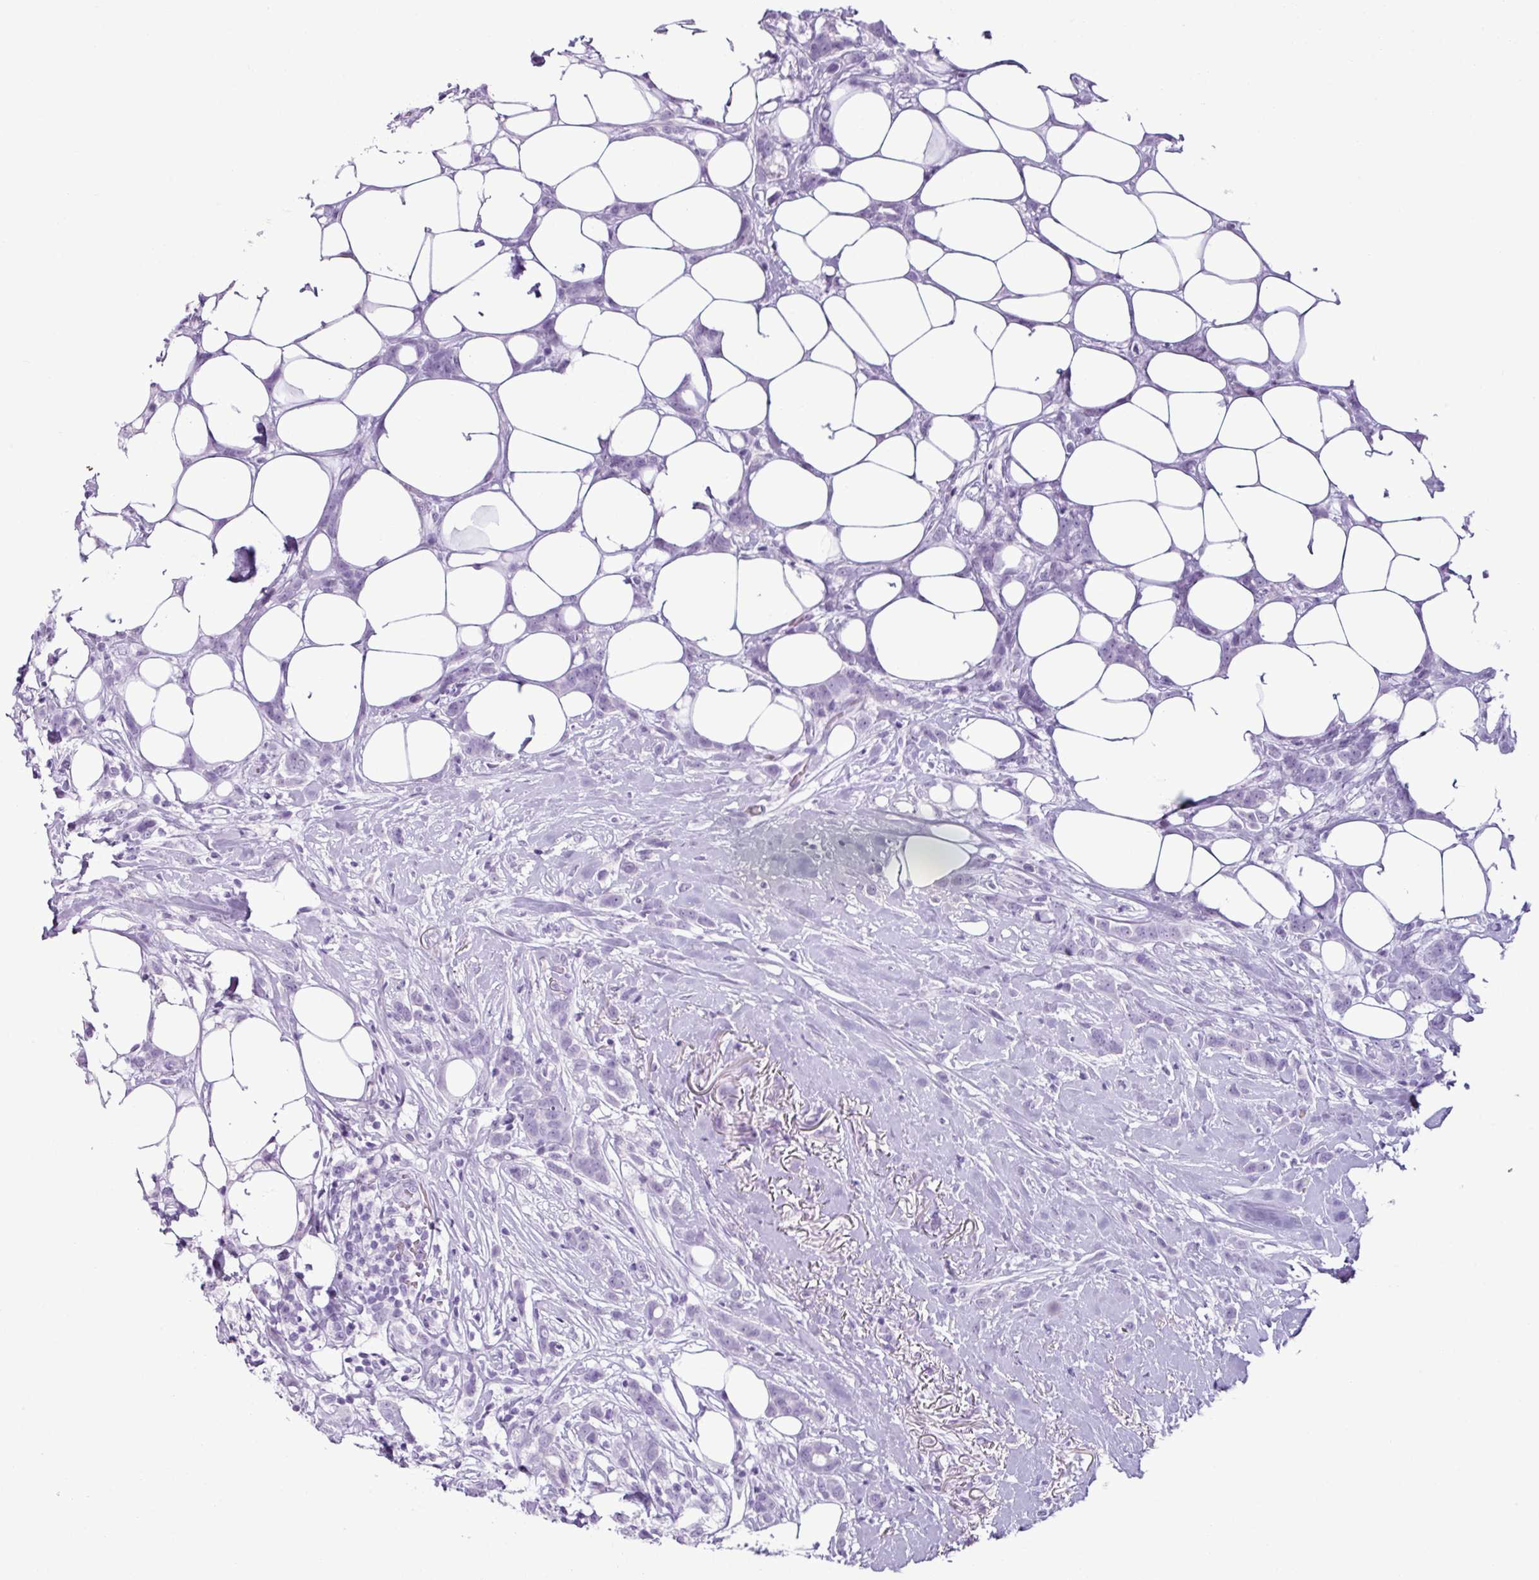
{"staining": {"intensity": "negative", "quantity": "none", "location": "none"}, "tissue": "breast cancer", "cell_type": "Tumor cells", "image_type": "cancer", "snomed": [{"axis": "morphology", "description": "Duct carcinoma"}, {"axis": "topography", "description": "Breast"}], "caption": "IHC photomicrograph of human breast invasive ductal carcinoma stained for a protein (brown), which reveals no positivity in tumor cells. (Brightfield microscopy of DAB (3,3'-diaminobenzidine) immunohistochemistry (IHC) at high magnification).", "gene": "SCT", "patient": {"sex": "female", "age": 80}}